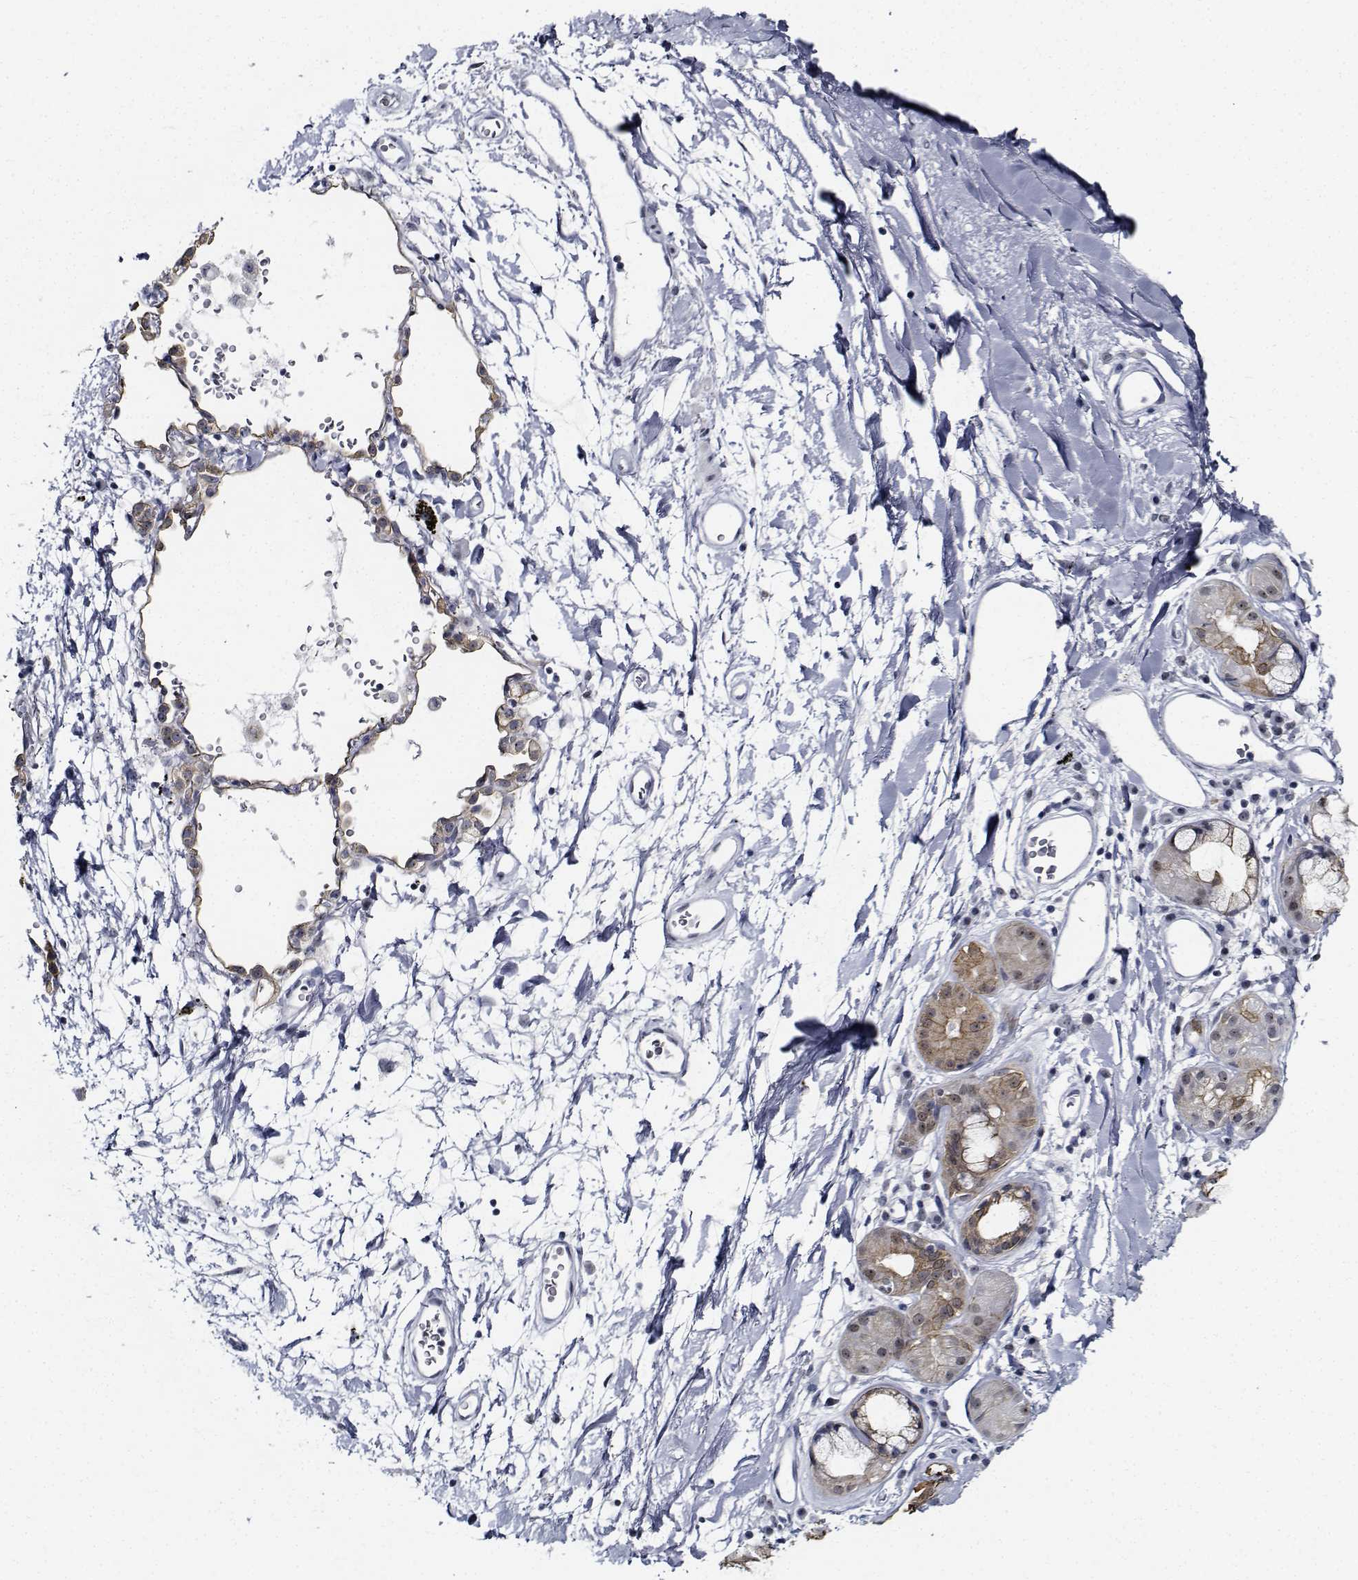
{"staining": {"intensity": "negative", "quantity": "none", "location": "none"}, "tissue": "adipose tissue", "cell_type": "Adipocytes", "image_type": "normal", "snomed": [{"axis": "morphology", "description": "Normal tissue, NOS"}, {"axis": "topography", "description": "Cartilage tissue"}, {"axis": "topography", "description": "Bronchus"}], "caption": "Adipose tissue was stained to show a protein in brown. There is no significant positivity in adipocytes. (Stains: DAB (3,3'-diaminobenzidine) immunohistochemistry (IHC) with hematoxylin counter stain, Microscopy: brightfield microscopy at high magnification).", "gene": "NVL", "patient": {"sex": "male", "age": 58}}